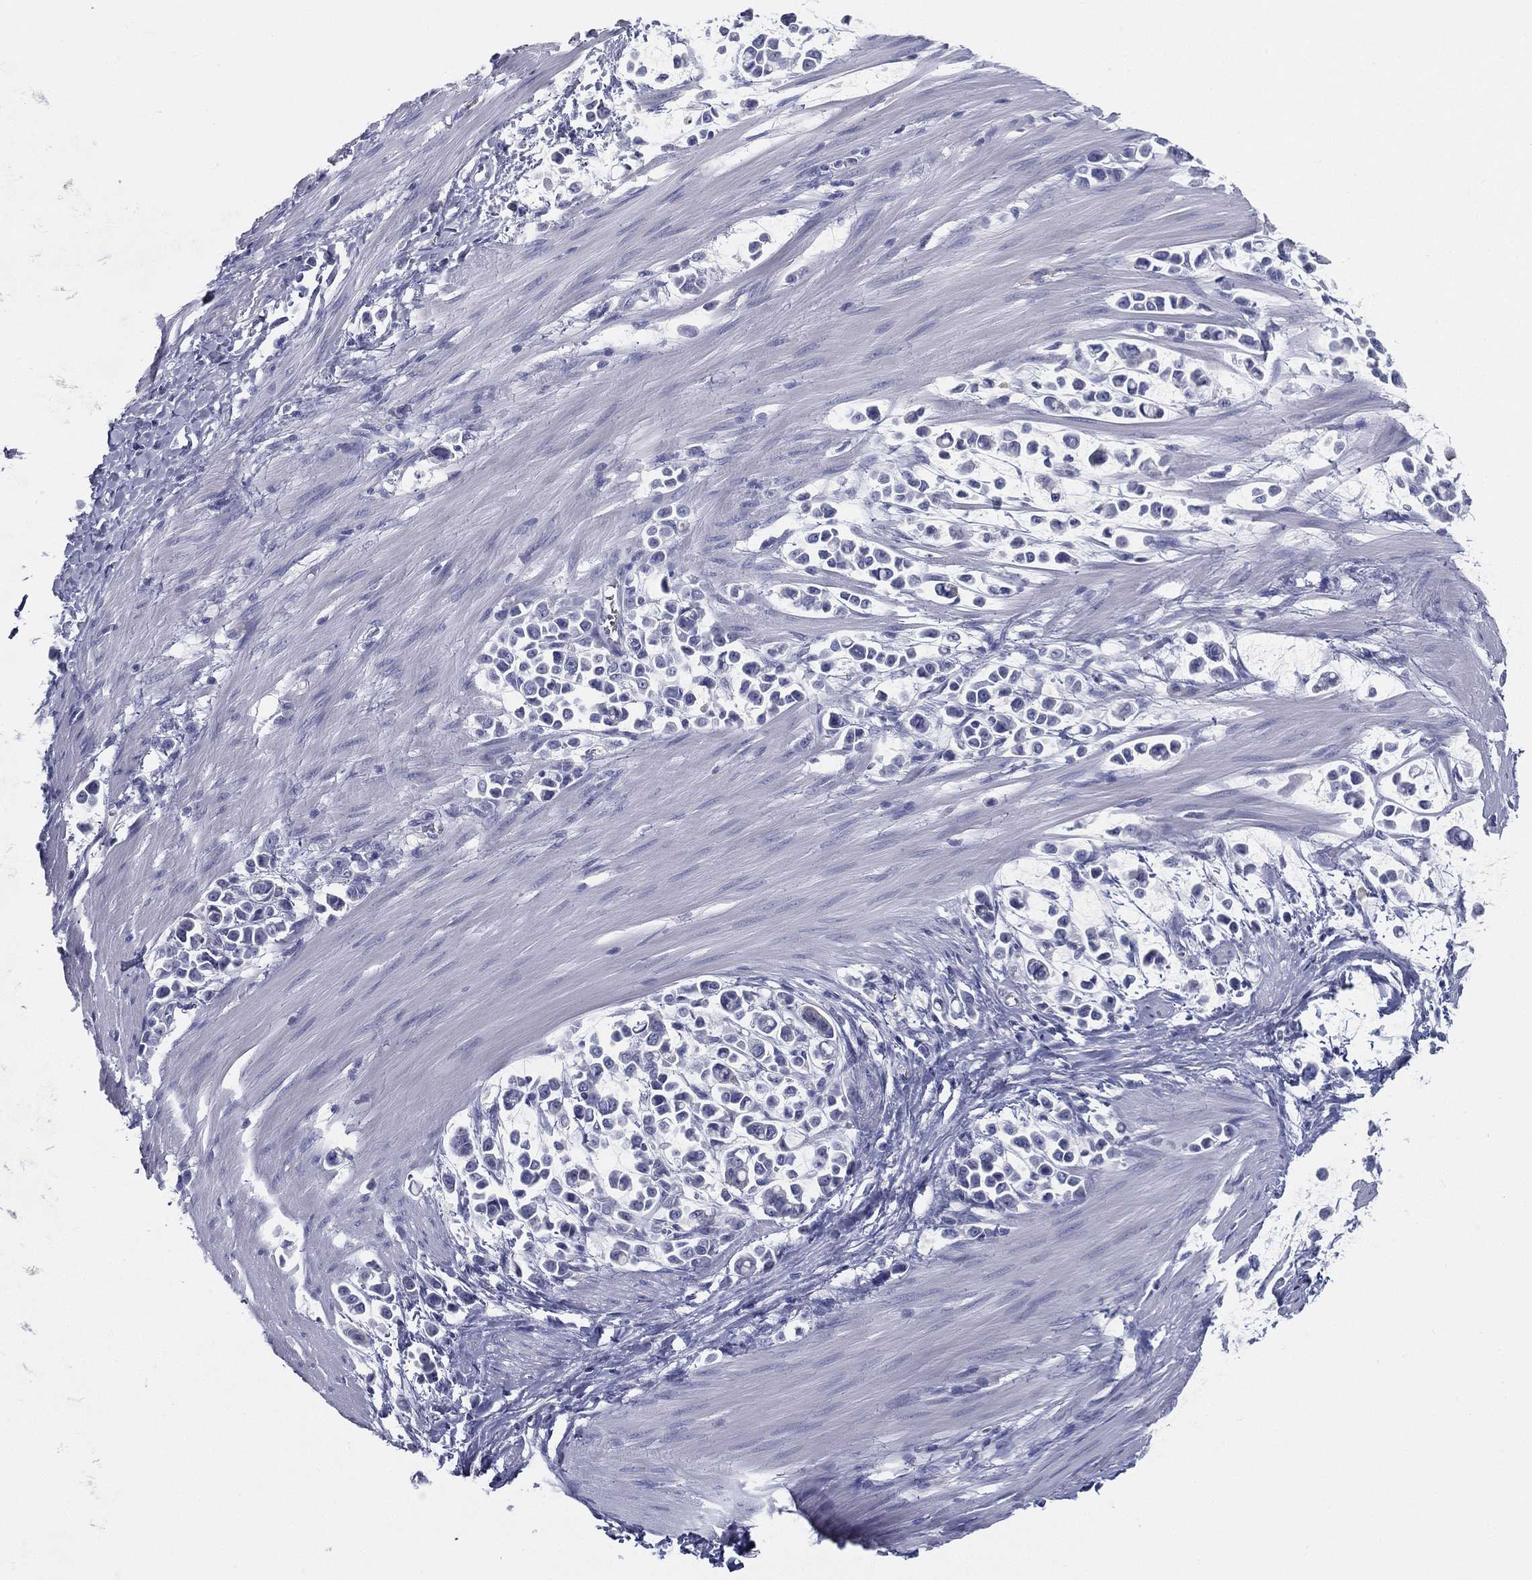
{"staining": {"intensity": "negative", "quantity": "none", "location": "none"}, "tissue": "stomach cancer", "cell_type": "Tumor cells", "image_type": "cancer", "snomed": [{"axis": "morphology", "description": "Adenocarcinoma, NOS"}, {"axis": "topography", "description": "Stomach"}], "caption": "The image shows no staining of tumor cells in stomach cancer (adenocarcinoma).", "gene": "STS", "patient": {"sex": "male", "age": 82}}